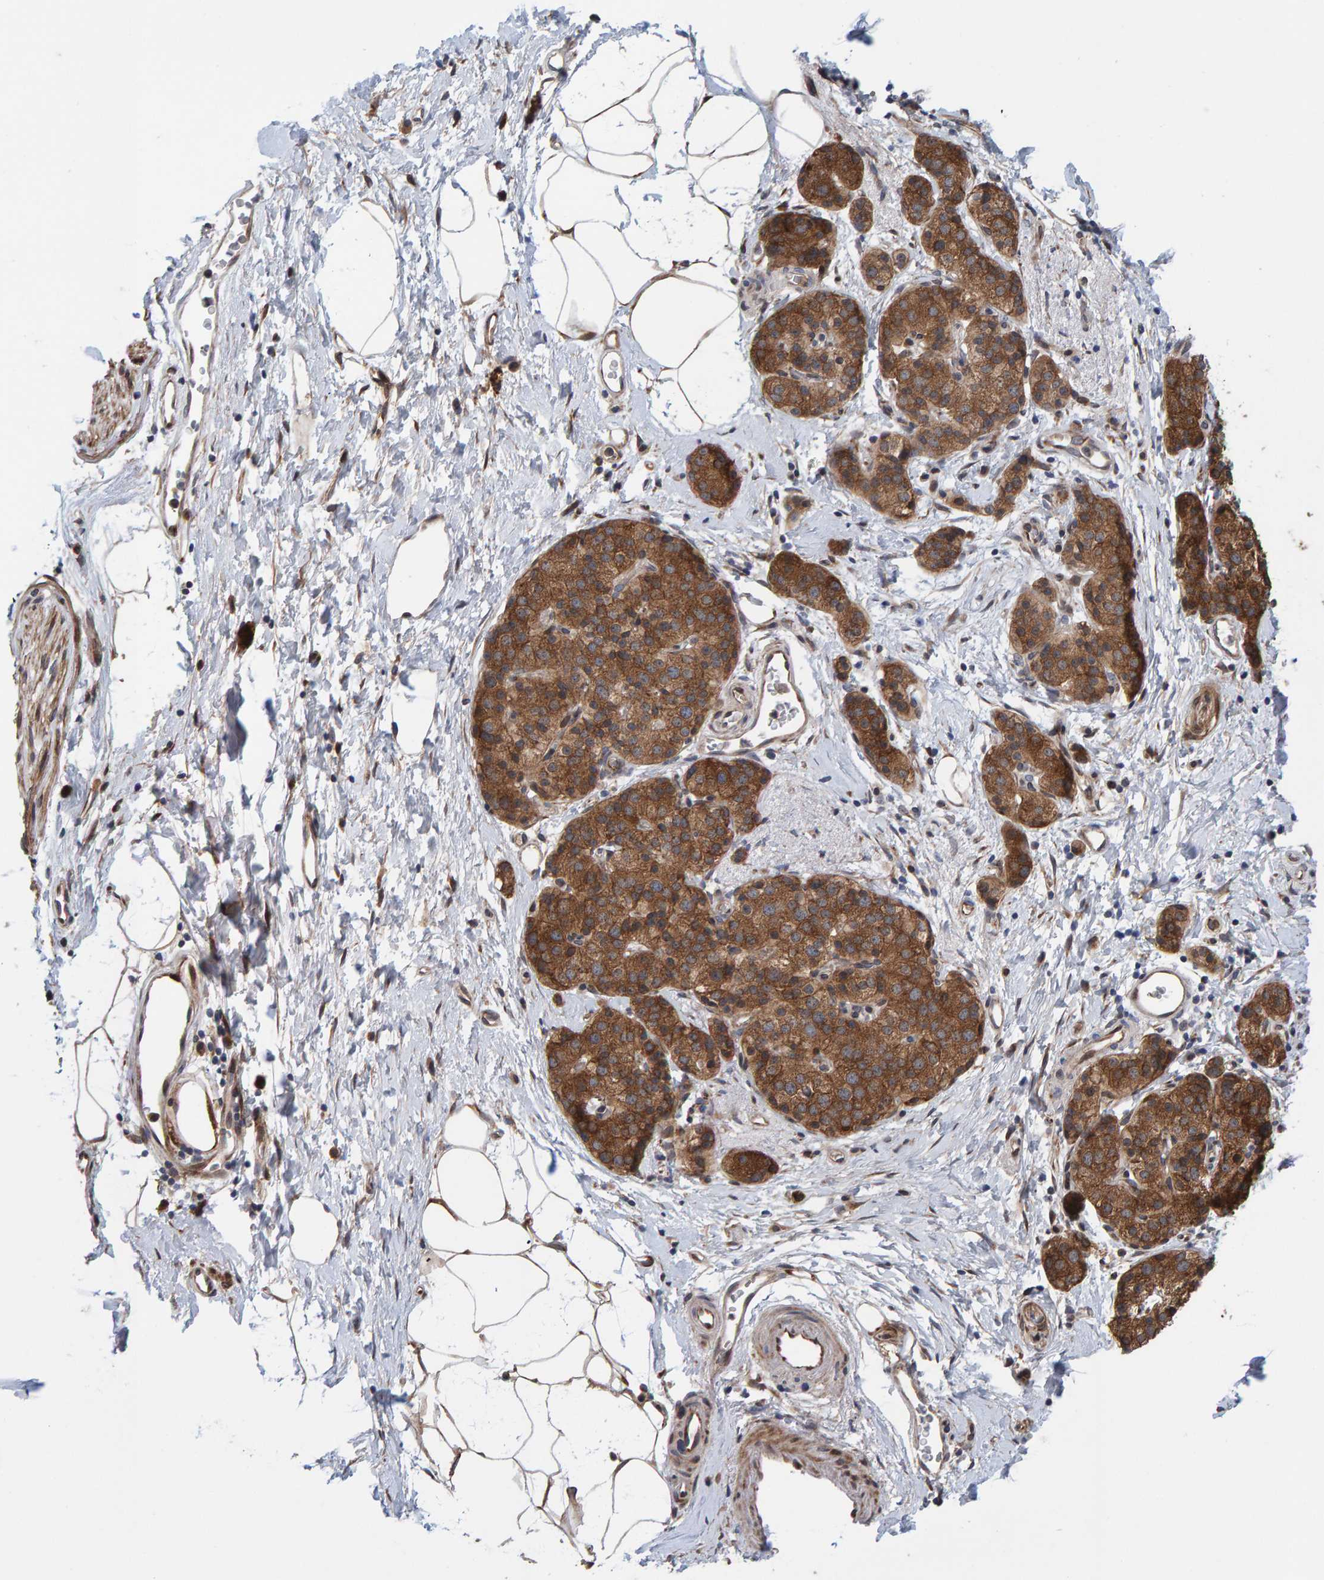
{"staining": {"intensity": "strong", "quantity": ">75%", "location": "cytoplasmic/membranous"}, "tissue": "pancreatic cancer", "cell_type": "Tumor cells", "image_type": "cancer", "snomed": [{"axis": "morphology", "description": "Adenocarcinoma, NOS"}, {"axis": "topography", "description": "Pancreas"}], "caption": "DAB (3,3'-diaminobenzidine) immunohistochemical staining of human pancreatic adenocarcinoma shows strong cytoplasmic/membranous protein expression in approximately >75% of tumor cells.", "gene": "MFSD6L", "patient": {"sex": "male", "age": 50}}